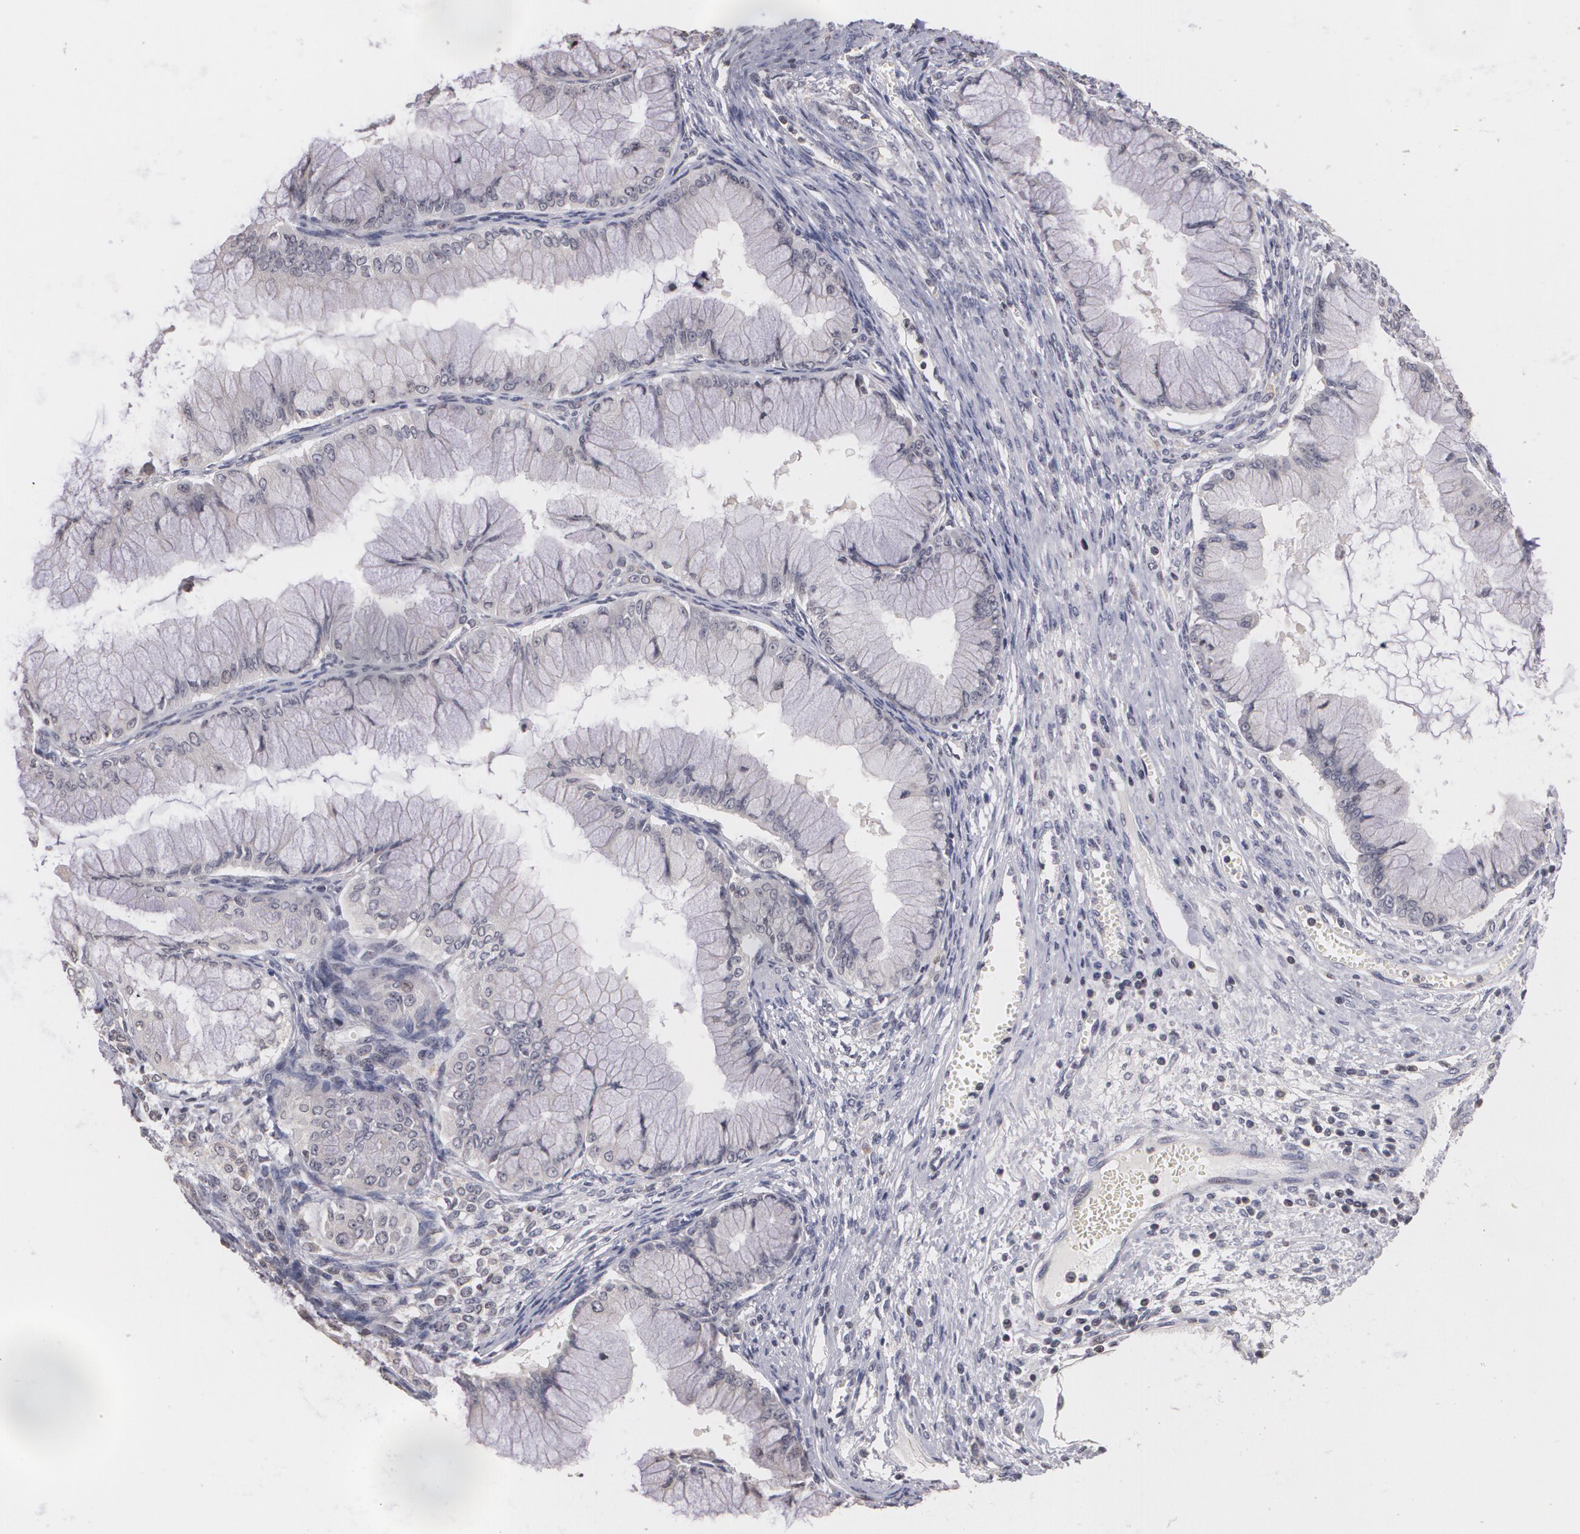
{"staining": {"intensity": "negative", "quantity": "none", "location": "none"}, "tissue": "ovarian cancer", "cell_type": "Tumor cells", "image_type": "cancer", "snomed": [{"axis": "morphology", "description": "Cystadenocarcinoma, mucinous, NOS"}, {"axis": "topography", "description": "Ovary"}], "caption": "Immunohistochemistry micrograph of human mucinous cystadenocarcinoma (ovarian) stained for a protein (brown), which displays no positivity in tumor cells.", "gene": "THRB", "patient": {"sex": "female", "age": 63}}